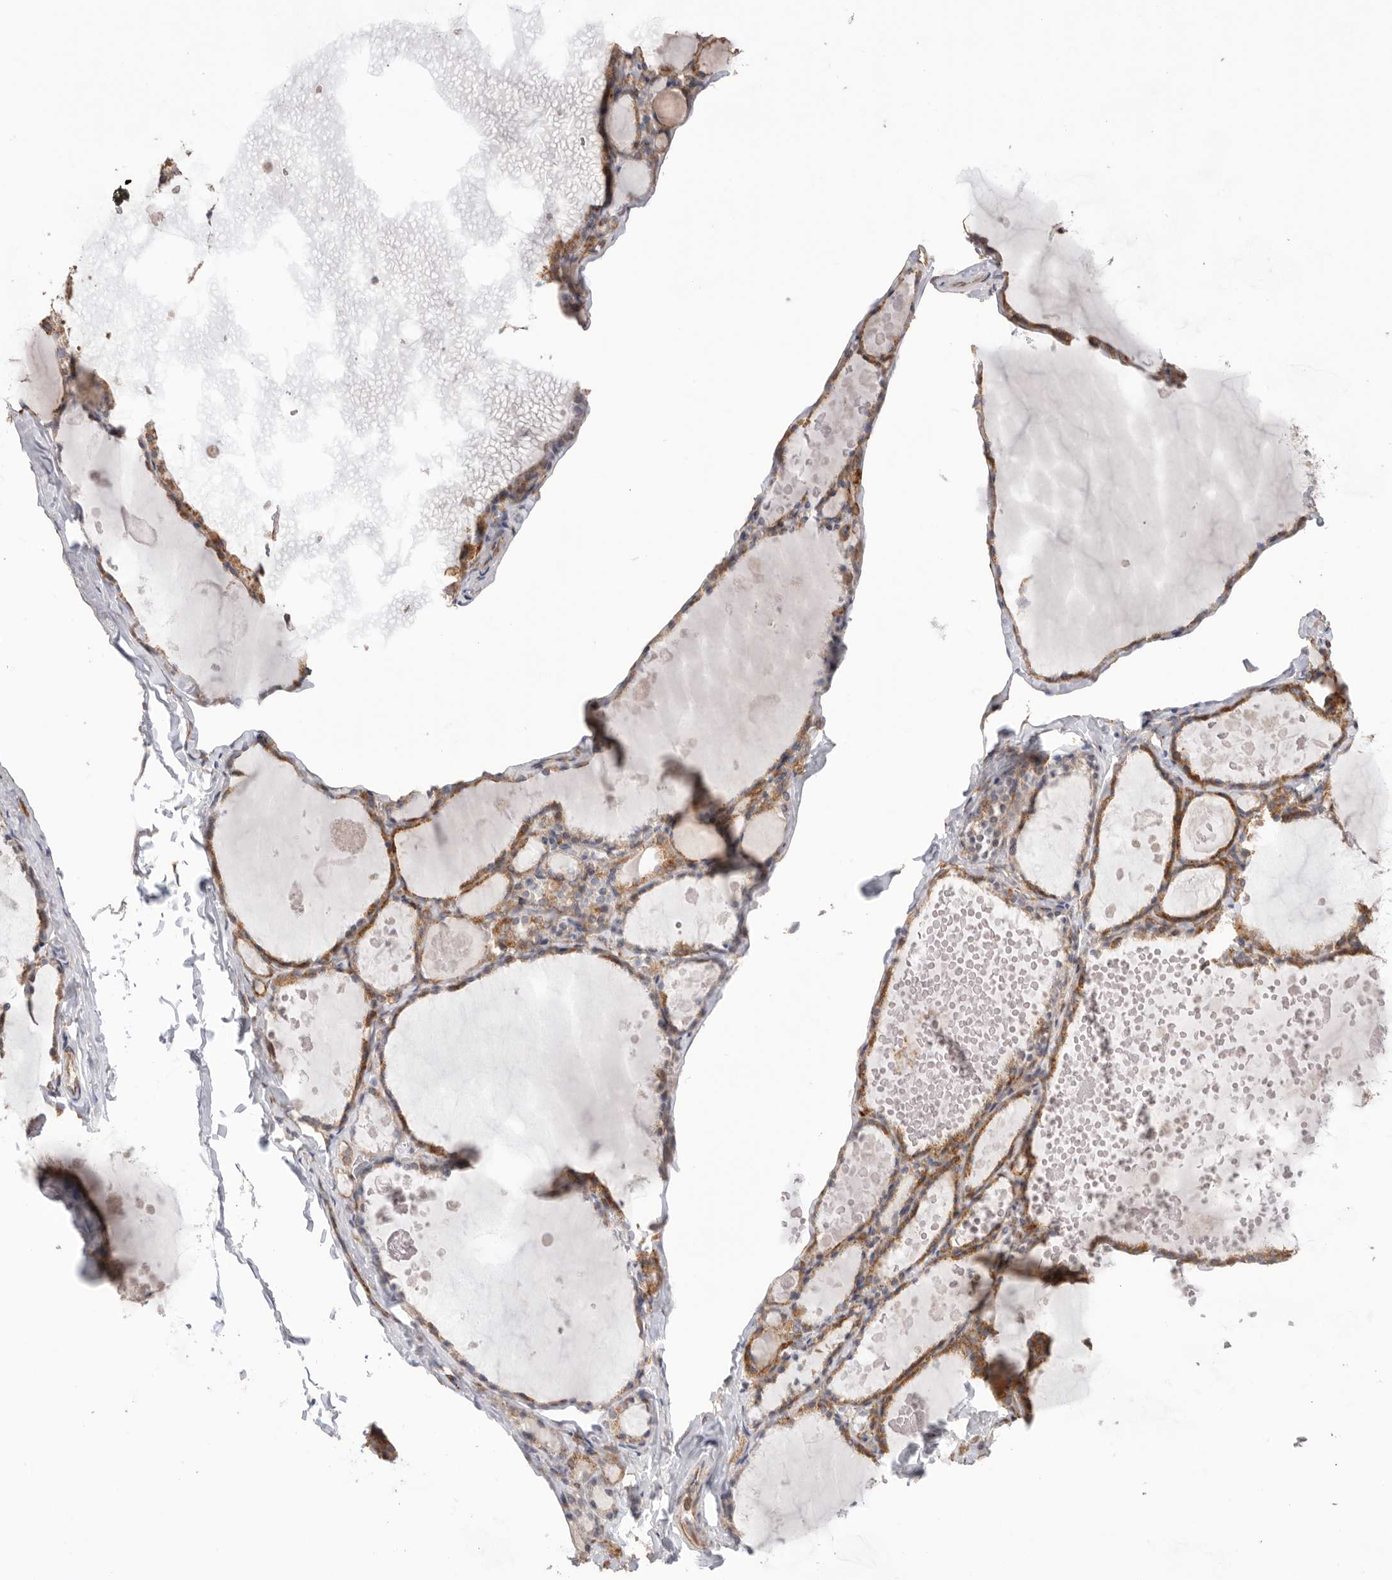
{"staining": {"intensity": "strong", "quantity": ">75%", "location": "cytoplasmic/membranous"}, "tissue": "thyroid gland", "cell_type": "Glandular cells", "image_type": "normal", "snomed": [{"axis": "morphology", "description": "Normal tissue, NOS"}, {"axis": "topography", "description": "Thyroid gland"}], "caption": "Protein expression analysis of normal human thyroid gland reveals strong cytoplasmic/membranous positivity in approximately >75% of glandular cells. The staining was performed using DAB, with brown indicating positive protein expression. Nuclei are stained blue with hematoxylin.", "gene": "SERBP1", "patient": {"sex": "male", "age": 56}}